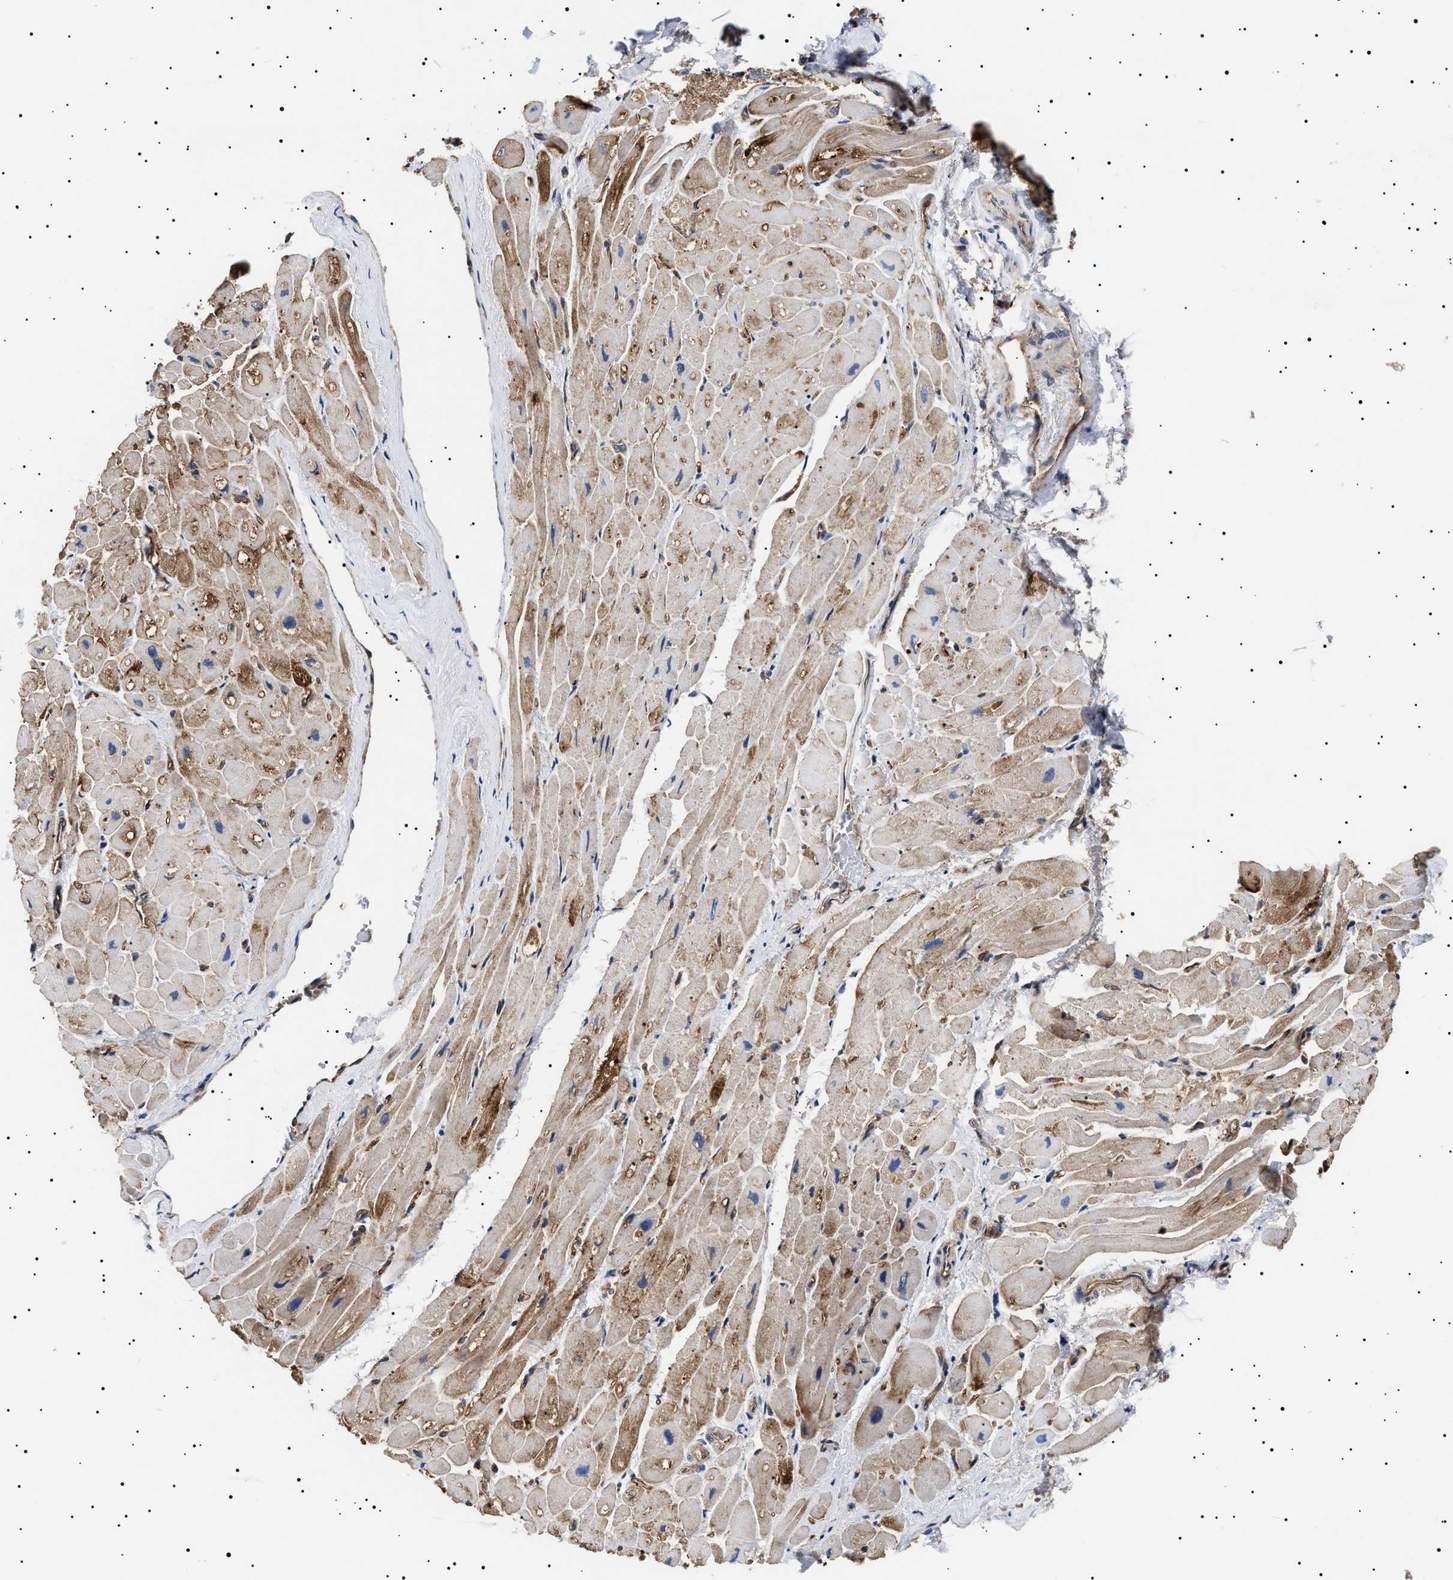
{"staining": {"intensity": "moderate", "quantity": ">75%", "location": "cytoplasmic/membranous"}, "tissue": "heart muscle", "cell_type": "Cardiomyocytes", "image_type": "normal", "snomed": [{"axis": "morphology", "description": "Normal tissue, NOS"}, {"axis": "topography", "description": "Heart"}], "caption": "Protein analysis of benign heart muscle displays moderate cytoplasmic/membranous expression in about >75% of cardiomyocytes. (brown staining indicates protein expression, while blue staining denotes nuclei).", "gene": "TPP2", "patient": {"sex": "male", "age": 49}}